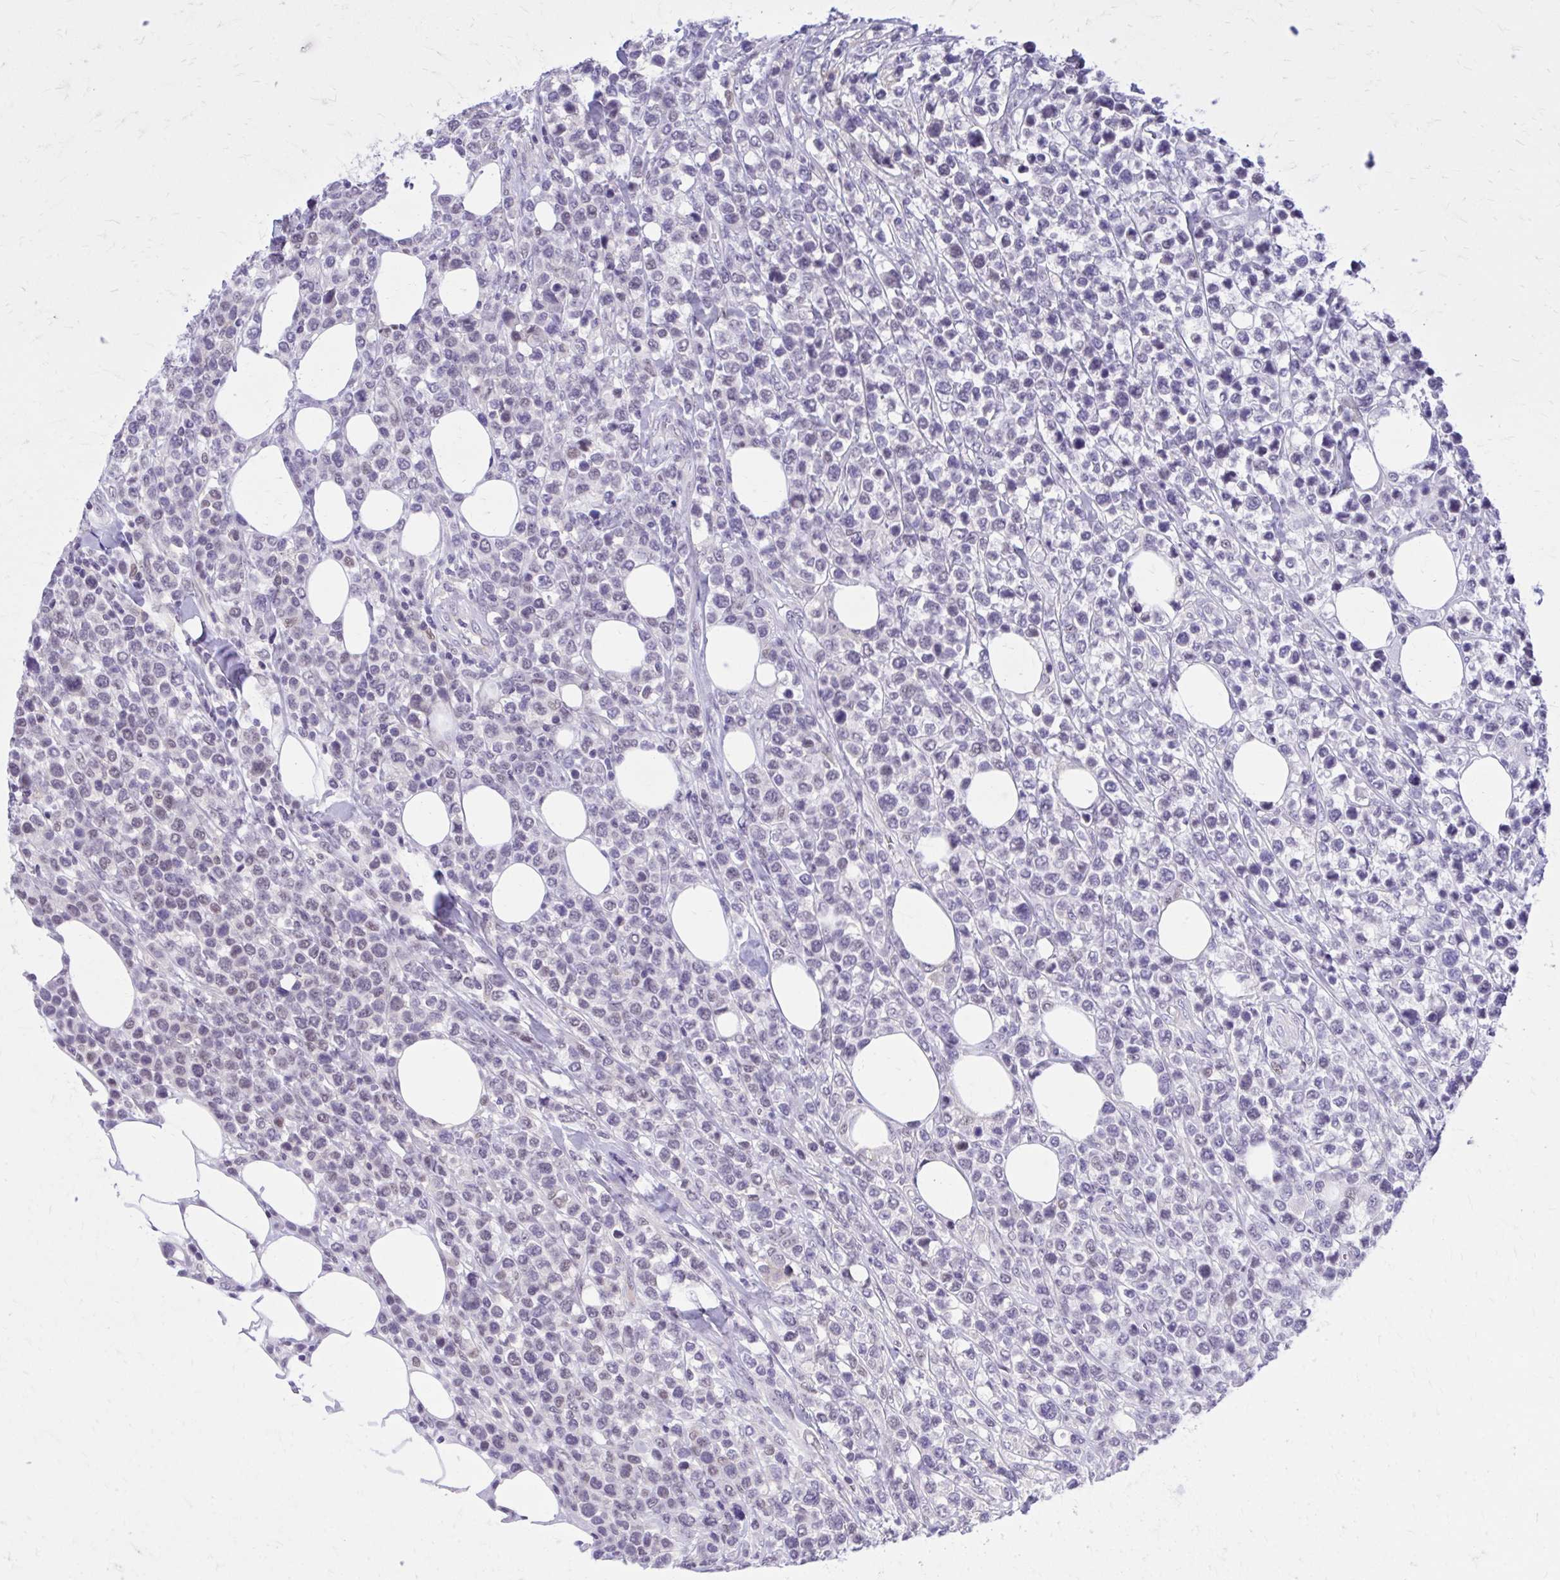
{"staining": {"intensity": "negative", "quantity": "none", "location": "none"}, "tissue": "lymphoma", "cell_type": "Tumor cells", "image_type": "cancer", "snomed": [{"axis": "morphology", "description": "Malignant lymphoma, non-Hodgkin's type, High grade"}, {"axis": "topography", "description": "Soft tissue"}], "caption": "The immunohistochemistry (IHC) histopathology image has no significant positivity in tumor cells of lymphoma tissue.", "gene": "ZBTB25", "patient": {"sex": "female", "age": 56}}